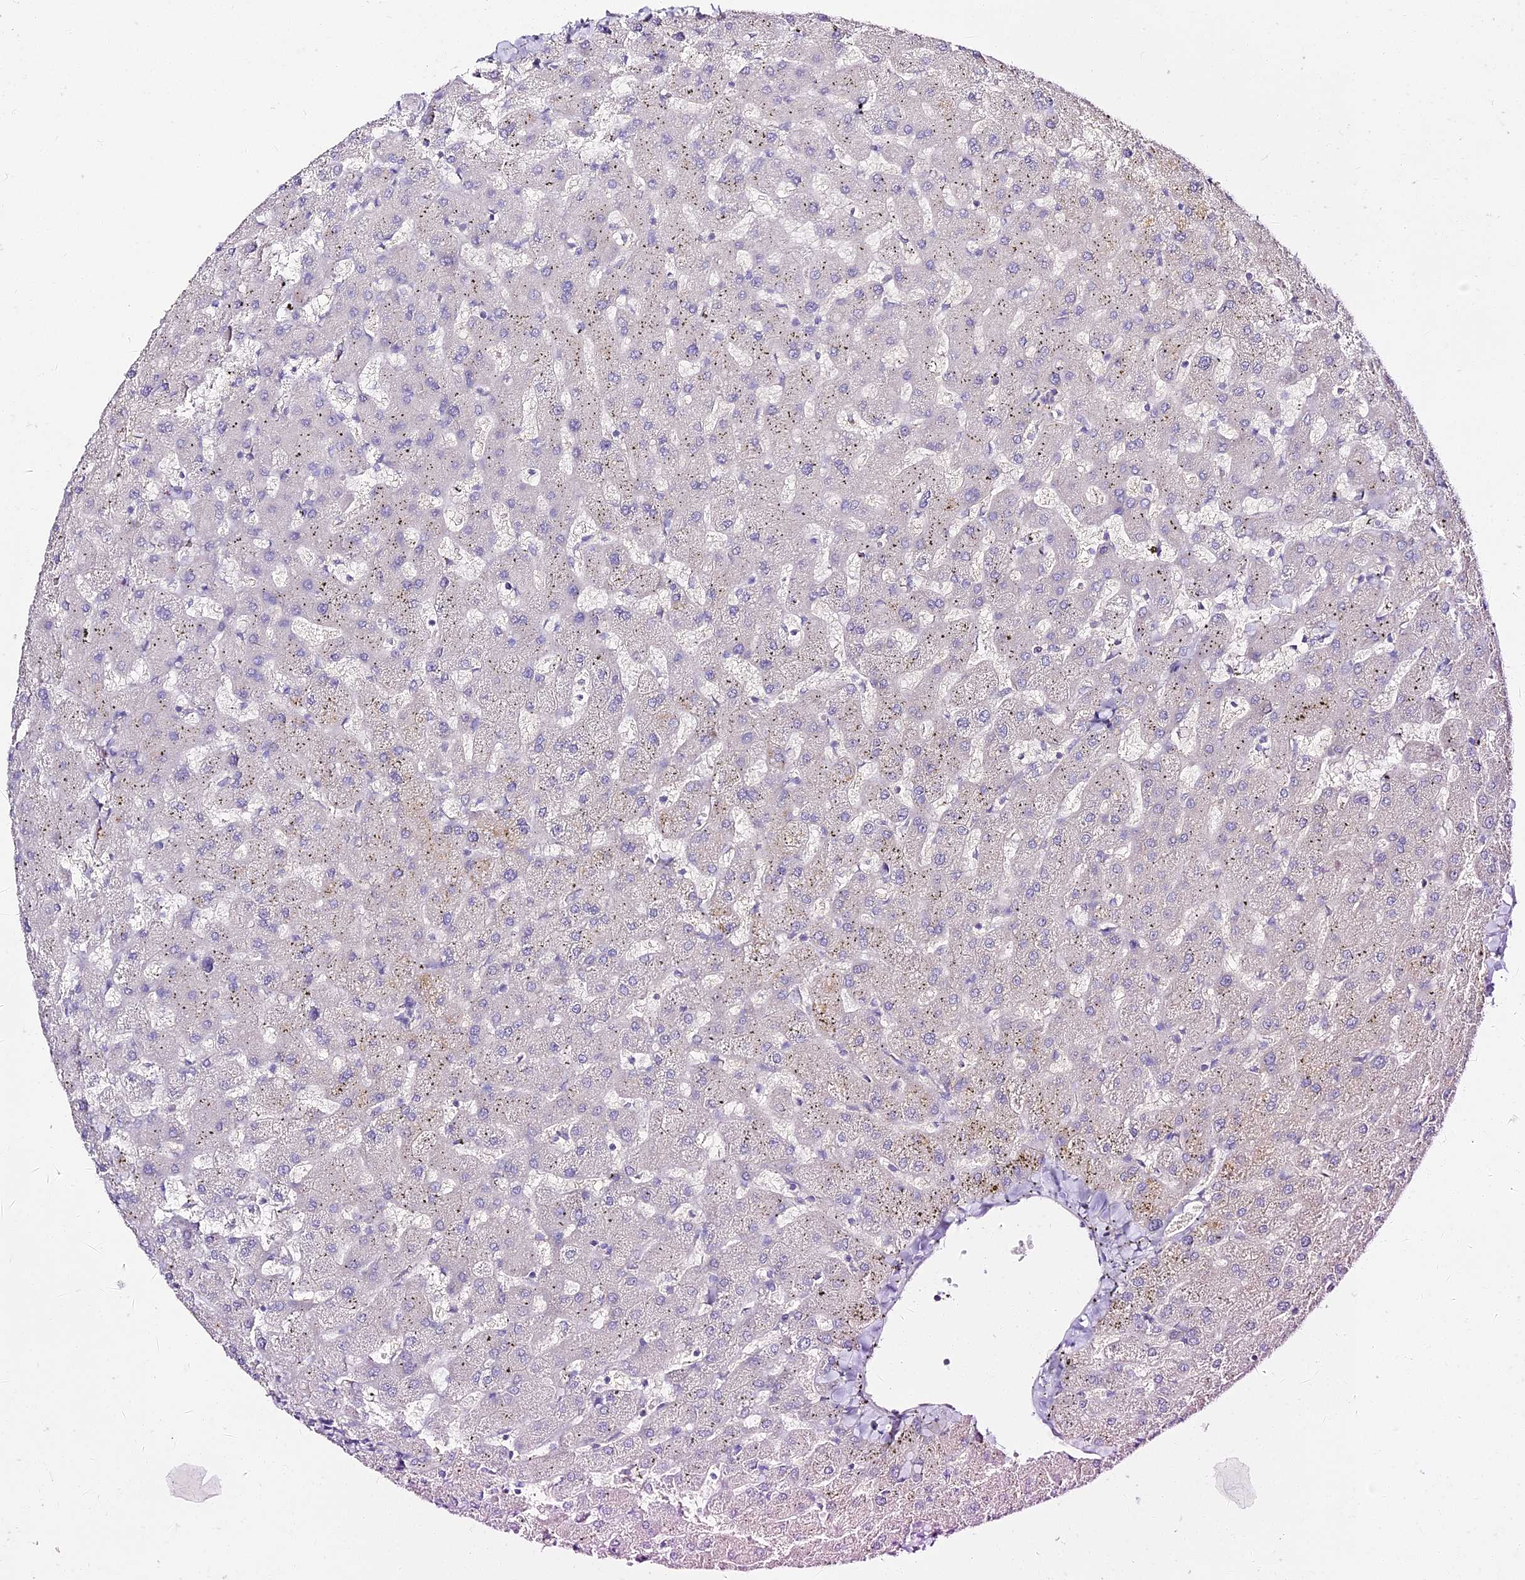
{"staining": {"intensity": "negative", "quantity": "none", "location": "none"}, "tissue": "liver", "cell_type": "Cholangiocytes", "image_type": "normal", "snomed": [{"axis": "morphology", "description": "Normal tissue, NOS"}, {"axis": "topography", "description": "Liver"}], "caption": "This is an immunohistochemistry (IHC) photomicrograph of benign liver. There is no positivity in cholangiocytes.", "gene": "ALPG", "patient": {"sex": "female", "age": 63}}